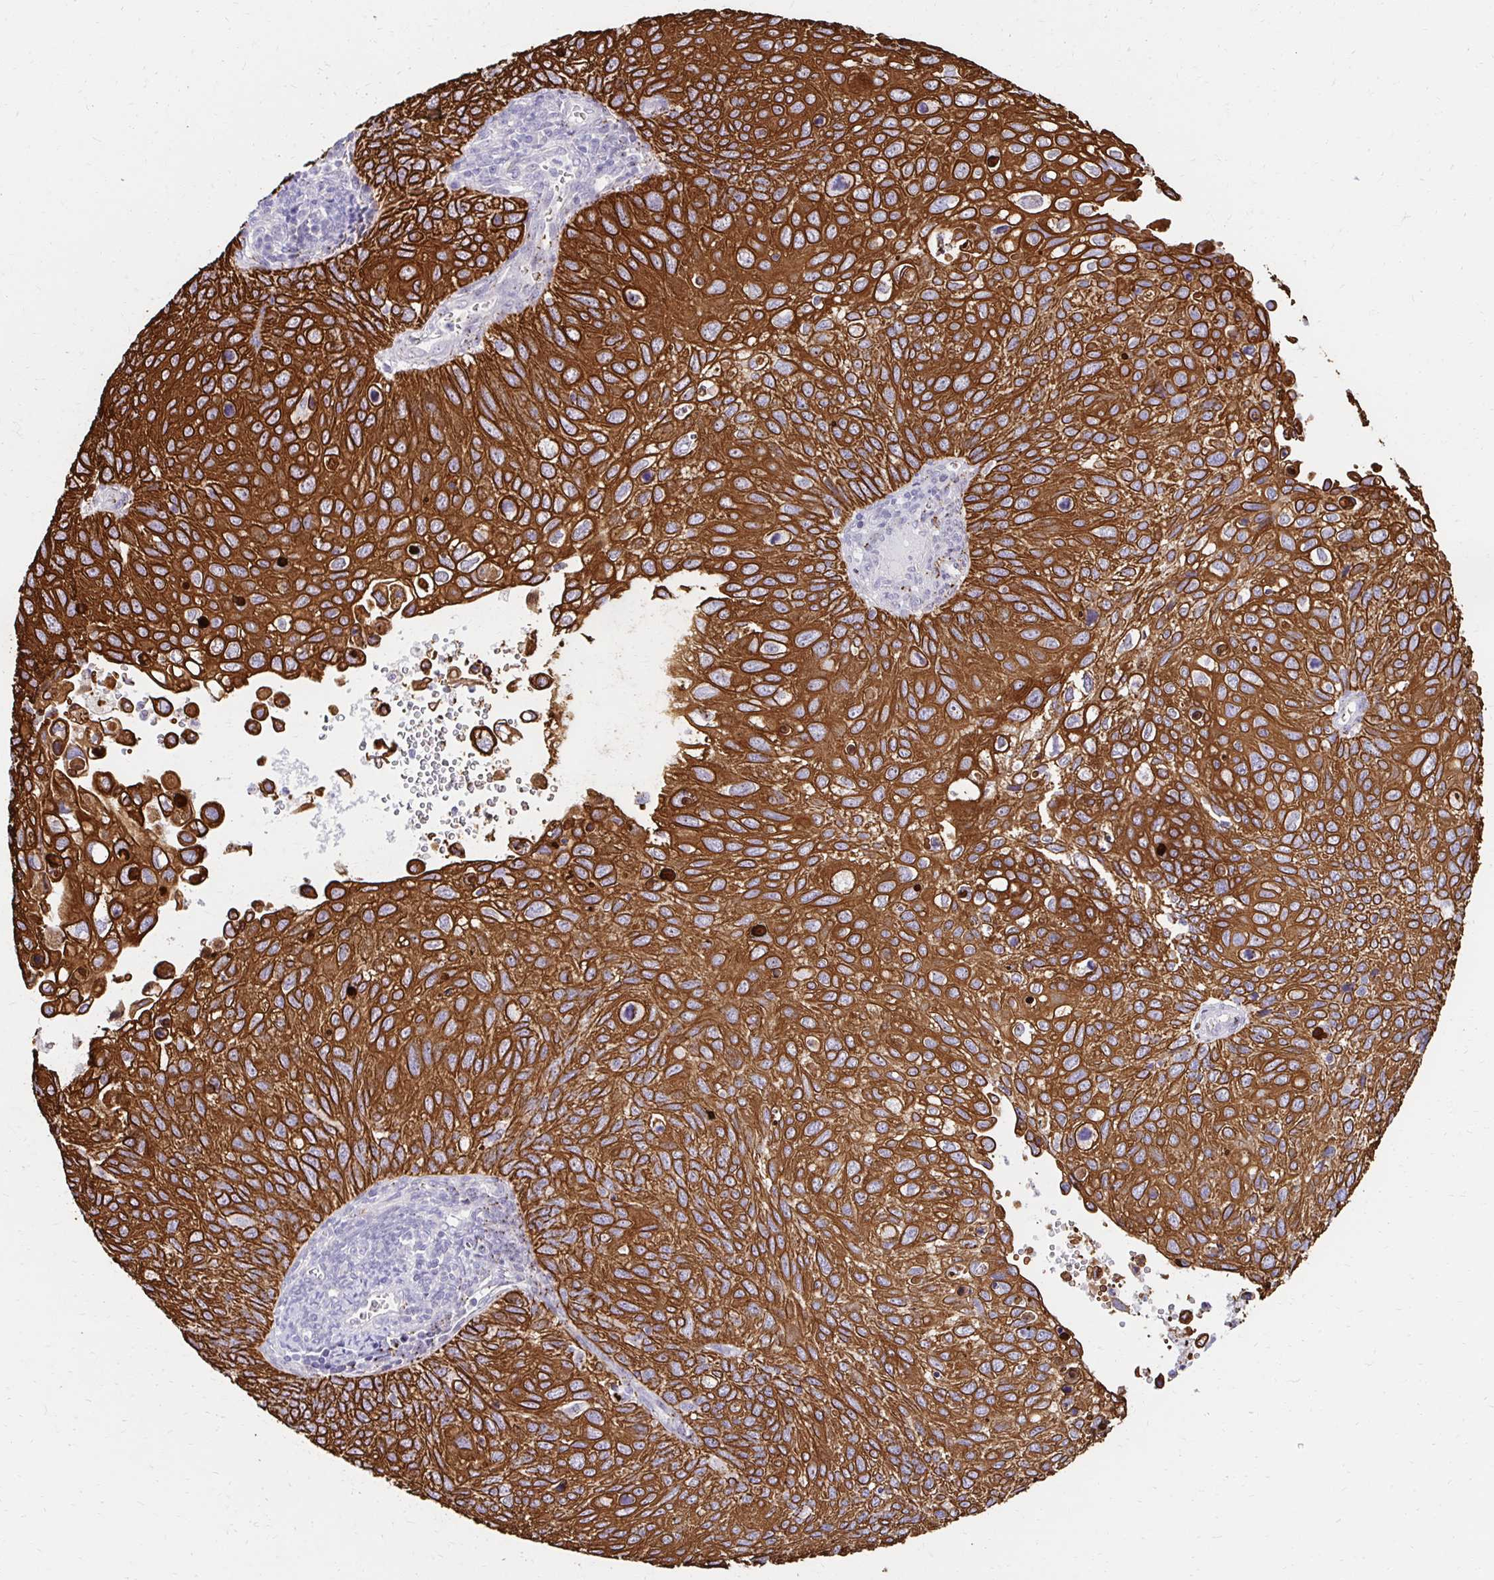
{"staining": {"intensity": "strong", "quantity": ">75%", "location": "cytoplasmic/membranous"}, "tissue": "cervical cancer", "cell_type": "Tumor cells", "image_type": "cancer", "snomed": [{"axis": "morphology", "description": "Squamous cell carcinoma, NOS"}, {"axis": "topography", "description": "Cervix"}], "caption": "An image of human squamous cell carcinoma (cervical) stained for a protein demonstrates strong cytoplasmic/membranous brown staining in tumor cells.", "gene": "C1QTNF2", "patient": {"sex": "female", "age": 70}}